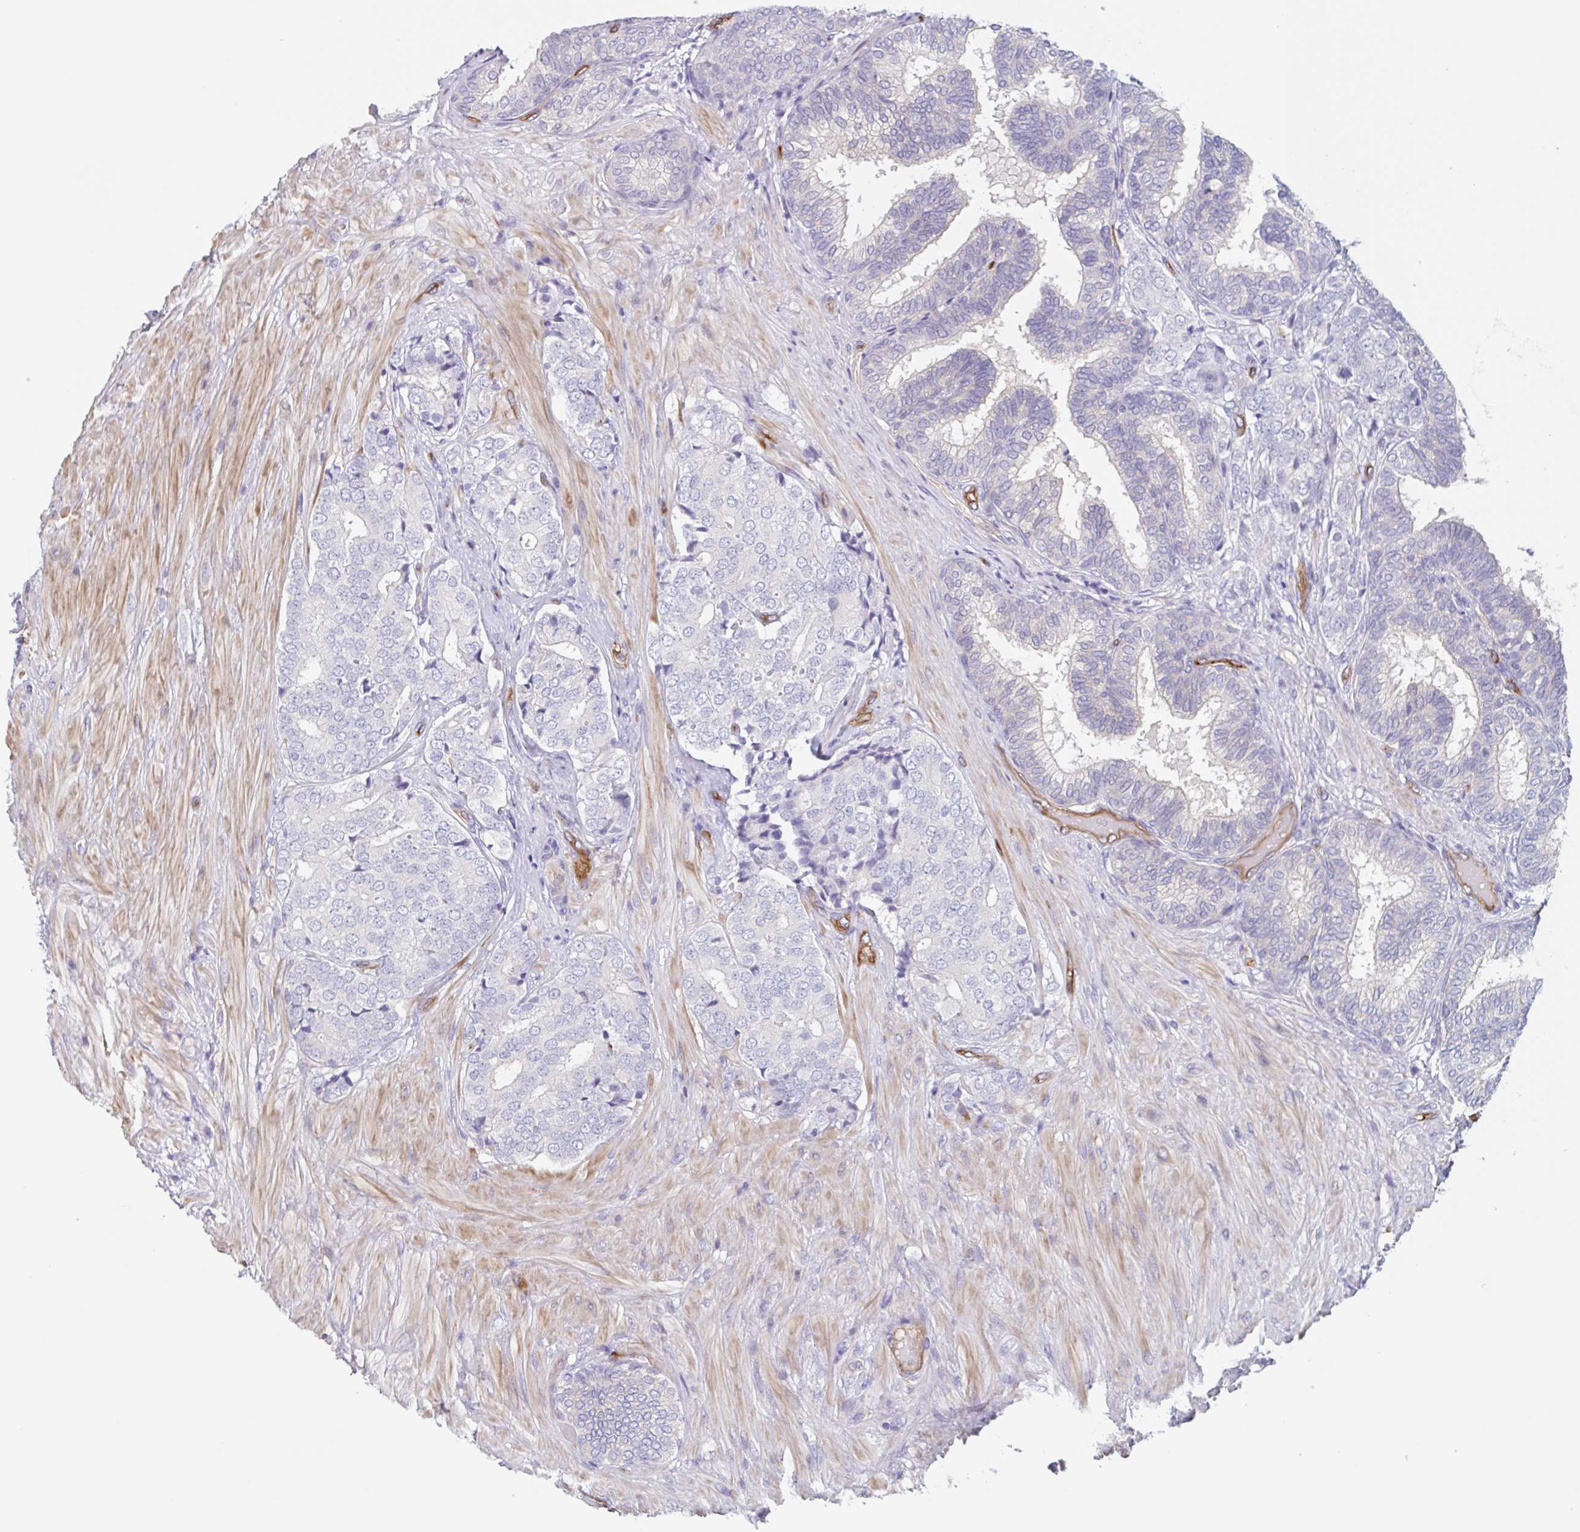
{"staining": {"intensity": "negative", "quantity": "none", "location": "none"}, "tissue": "prostate cancer", "cell_type": "Tumor cells", "image_type": "cancer", "snomed": [{"axis": "morphology", "description": "Adenocarcinoma, High grade"}, {"axis": "topography", "description": "Prostate"}], "caption": "IHC micrograph of human prostate high-grade adenocarcinoma stained for a protein (brown), which demonstrates no staining in tumor cells.", "gene": "EHD4", "patient": {"sex": "male", "age": 62}}